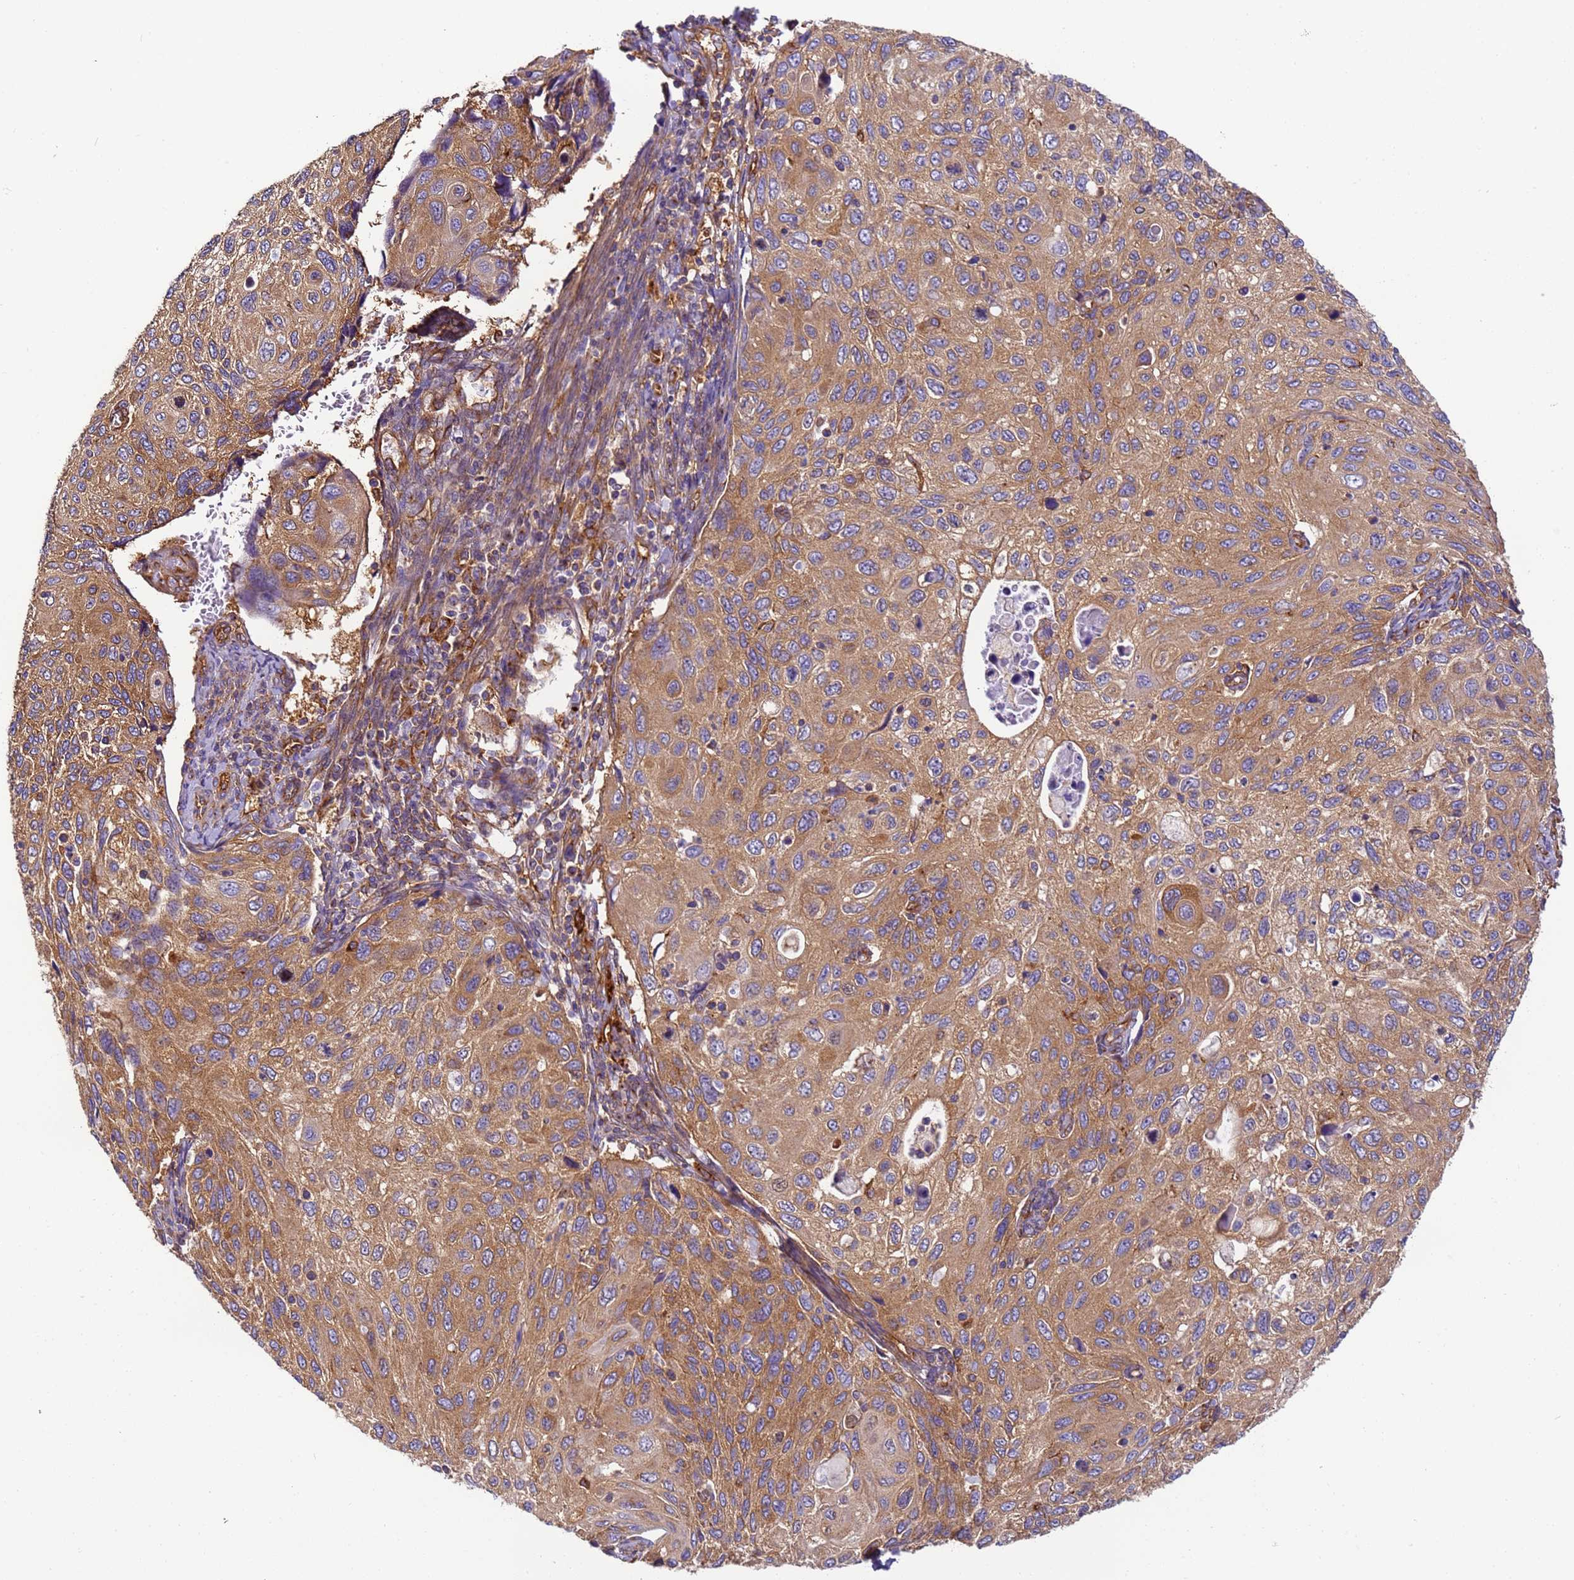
{"staining": {"intensity": "moderate", "quantity": ">75%", "location": "cytoplasmic/membranous"}, "tissue": "cervical cancer", "cell_type": "Tumor cells", "image_type": "cancer", "snomed": [{"axis": "morphology", "description": "Squamous cell carcinoma, NOS"}, {"axis": "topography", "description": "Cervix"}], "caption": "Moderate cytoplasmic/membranous expression is identified in about >75% of tumor cells in cervical cancer.", "gene": "DYNC1I2", "patient": {"sex": "female", "age": 70}}